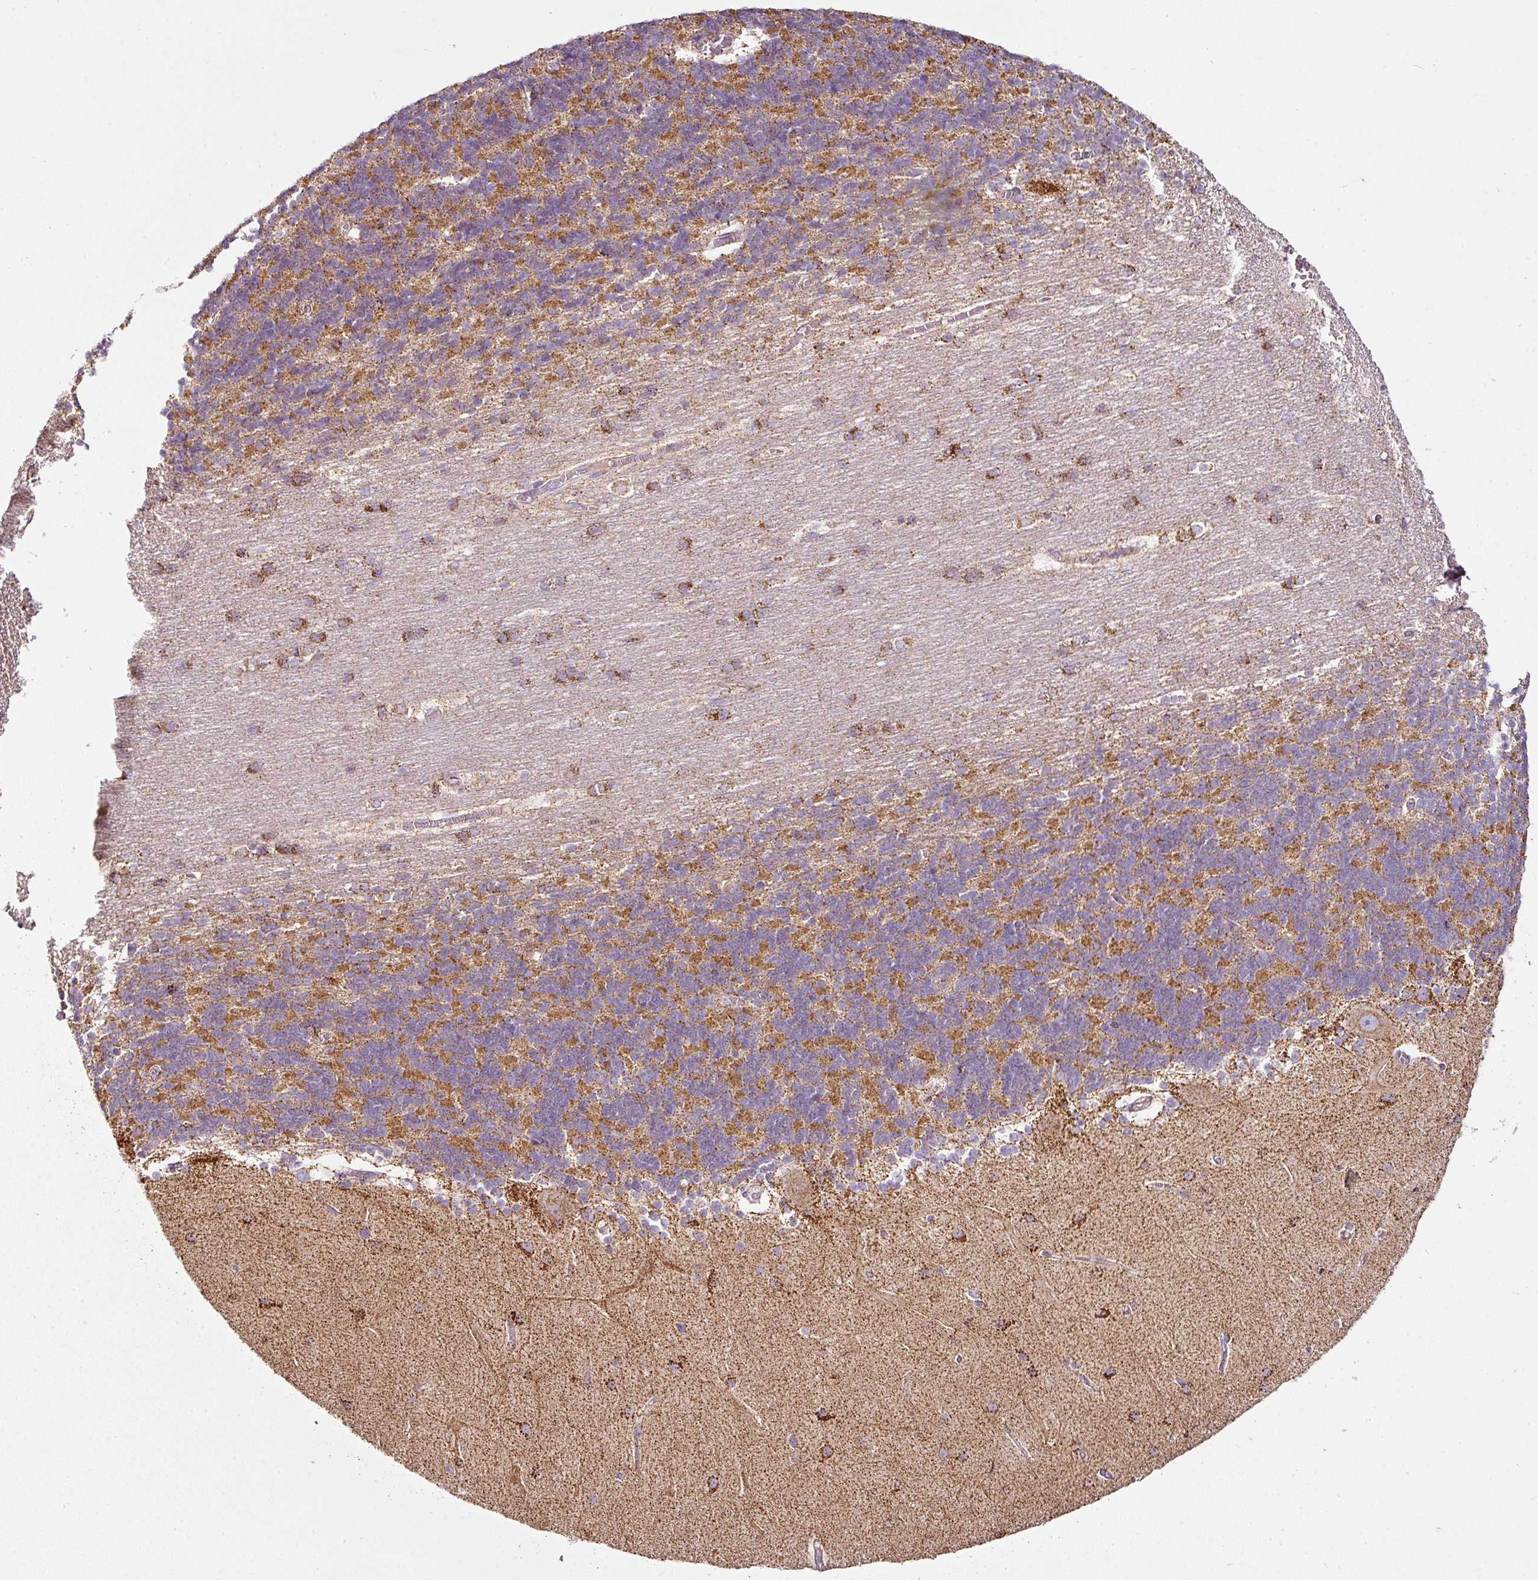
{"staining": {"intensity": "moderate", "quantity": ">75%", "location": "cytoplasmic/membranous"}, "tissue": "cerebellum", "cell_type": "Cells in granular layer", "image_type": "normal", "snomed": [{"axis": "morphology", "description": "Normal tissue, NOS"}, {"axis": "topography", "description": "Cerebellum"}], "caption": "This histopathology image exhibits benign cerebellum stained with IHC to label a protein in brown. The cytoplasmic/membranous of cells in granular layer show moderate positivity for the protein. Nuclei are counter-stained blue.", "gene": "SDHA", "patient": {"sex": "female", "age": 54}}